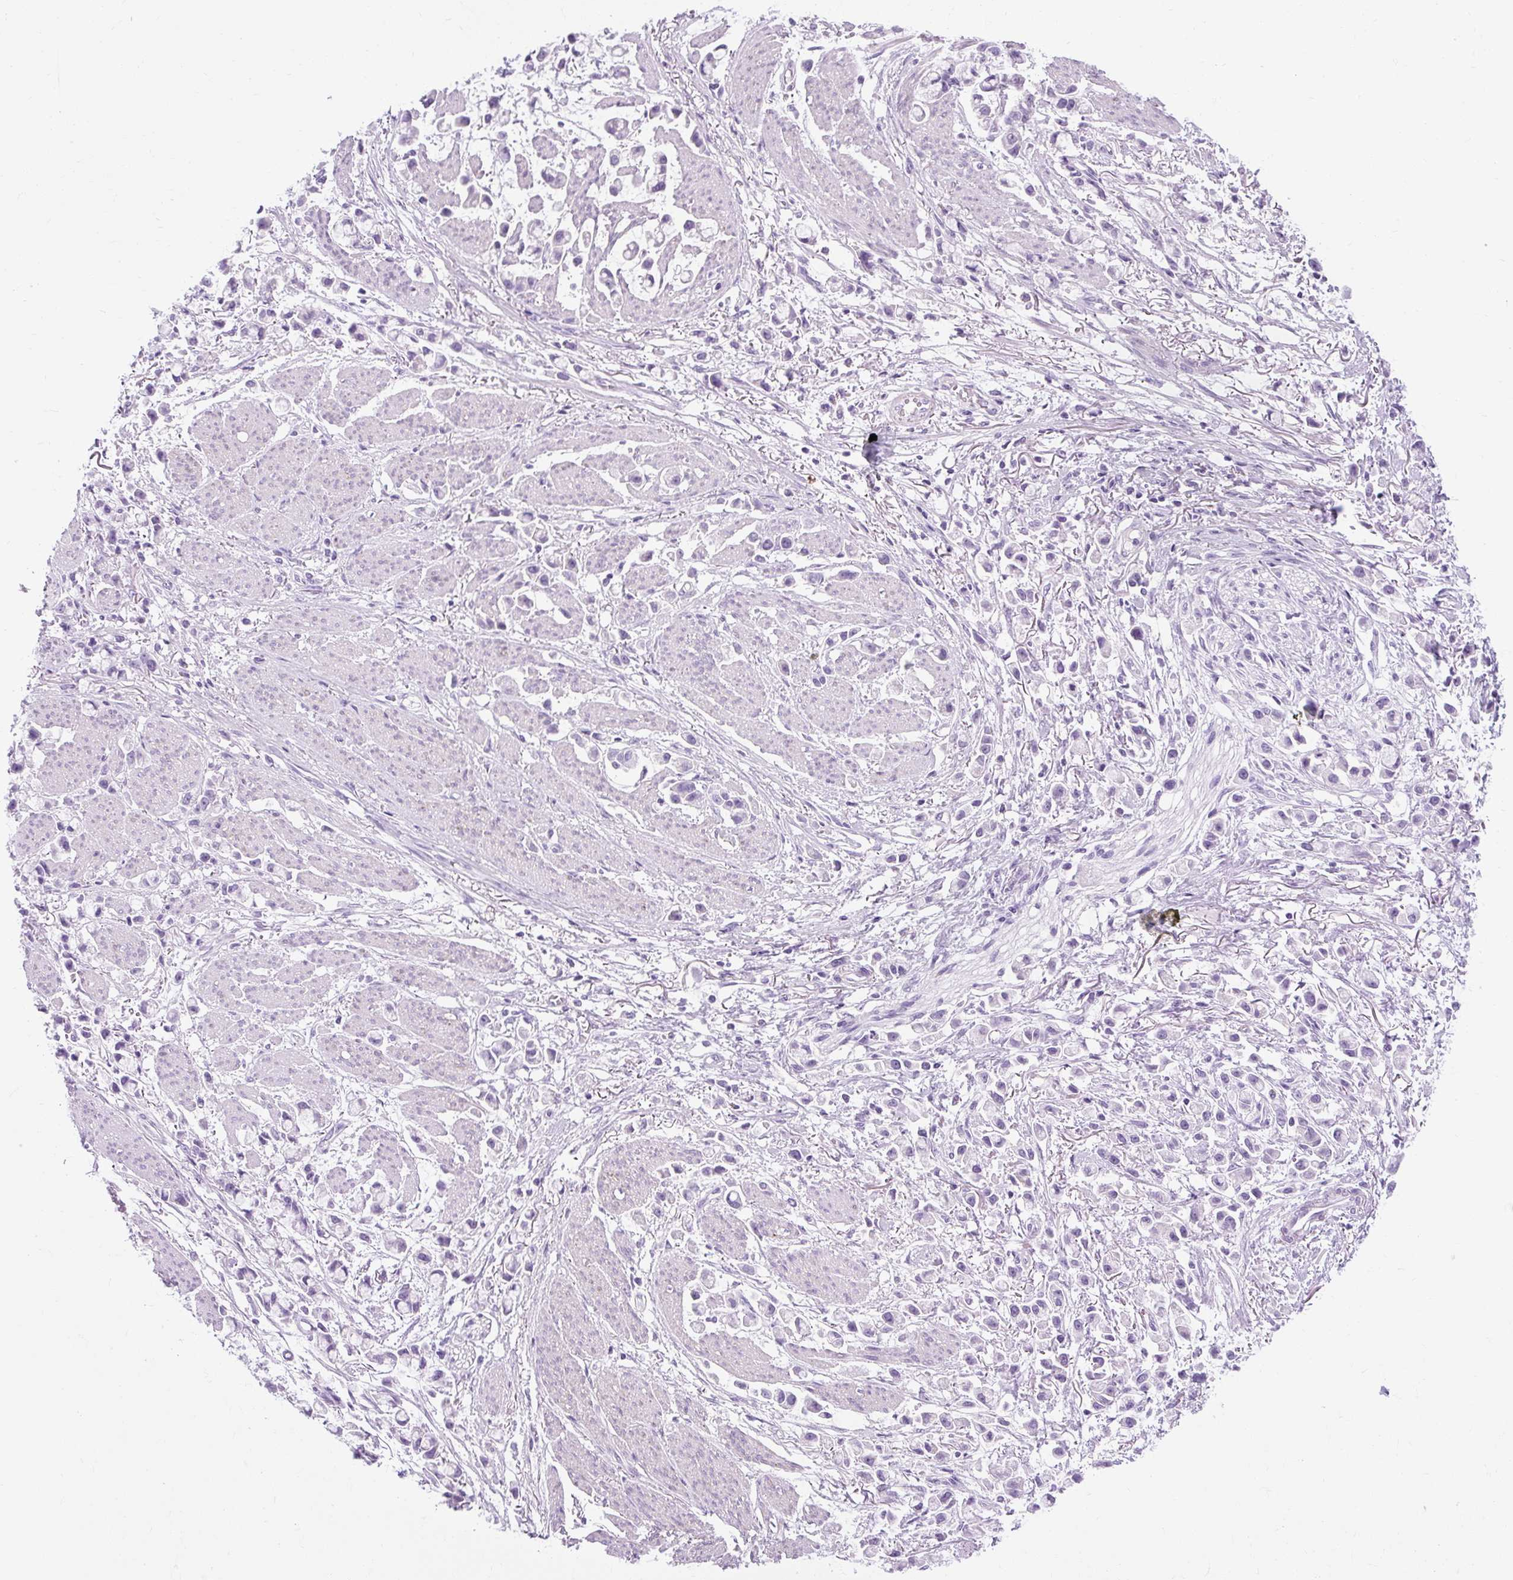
{"staining": {"intensity": "negative", "quantity": "none", "location": "none"}, "tissue": "stomach cancer", "cell_type": "Tumor cells", "image_type": "cancer", "snomed": [{"axis": "morphology", "description": "Adenocarcinoma, NOS"}, {"axis": "topography", "description": "Stomach"}], "caption": "There is no significant expression in tumor cells of stomach cancer. Brightfield microscopy of immunohistochemistry (IHC) stained with DAB (brown) and hematoxylin (blue), captured at high magnification.", "gene": "B3GNT4", "patient": {"sex": "female", "age": 81}}